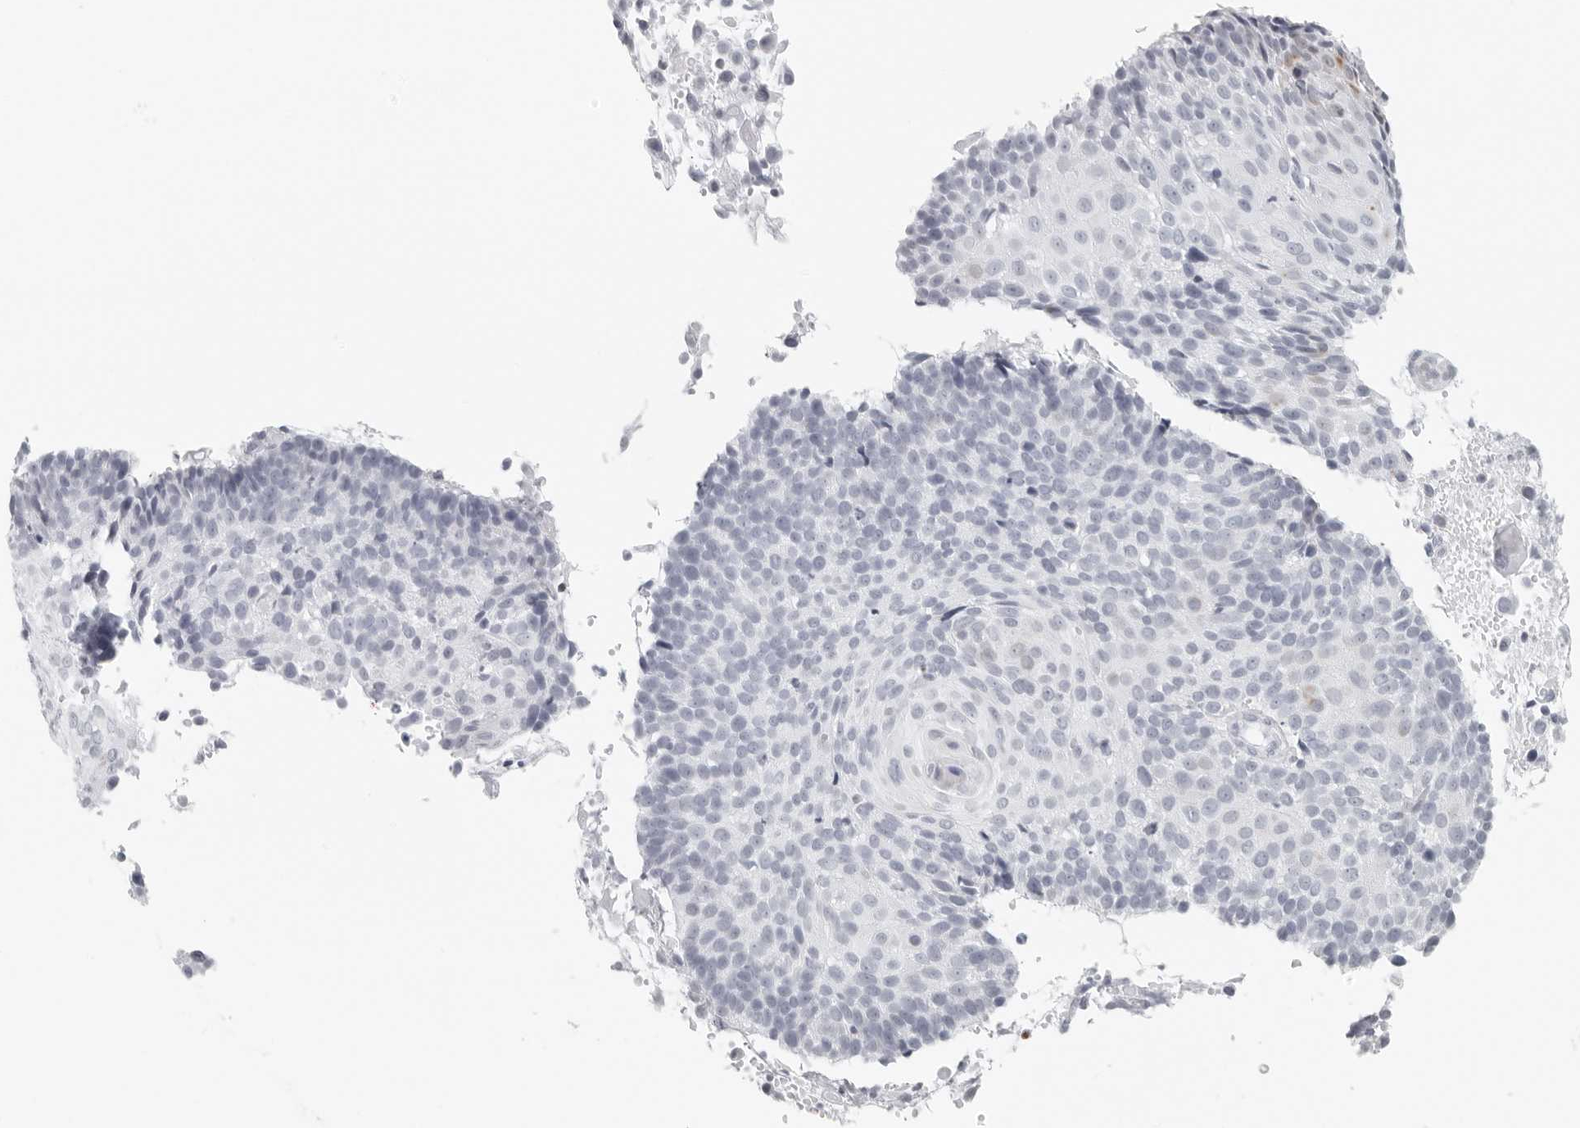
{"staining": {"intensity": "negative", "quantity": "none", "location": "none"}, "tissue": "cervical cancer", "cell_type": "Tumor cells", "image_type": "cancer", "snomed": [{"axis": "morphology", "description": "Squamous cell carcinoma, NOS"}, {"axis": "topography", "description": "Cervix"}], "caption": "DAB (3,3'-diaminobenzidine) immunohistochemical staining of human cervical squamous cell carcinoma exhibits no significant positivity in tumor cells.", "gene": "RPS6KC1", "patient": {"sex": "female", "age": 74}}